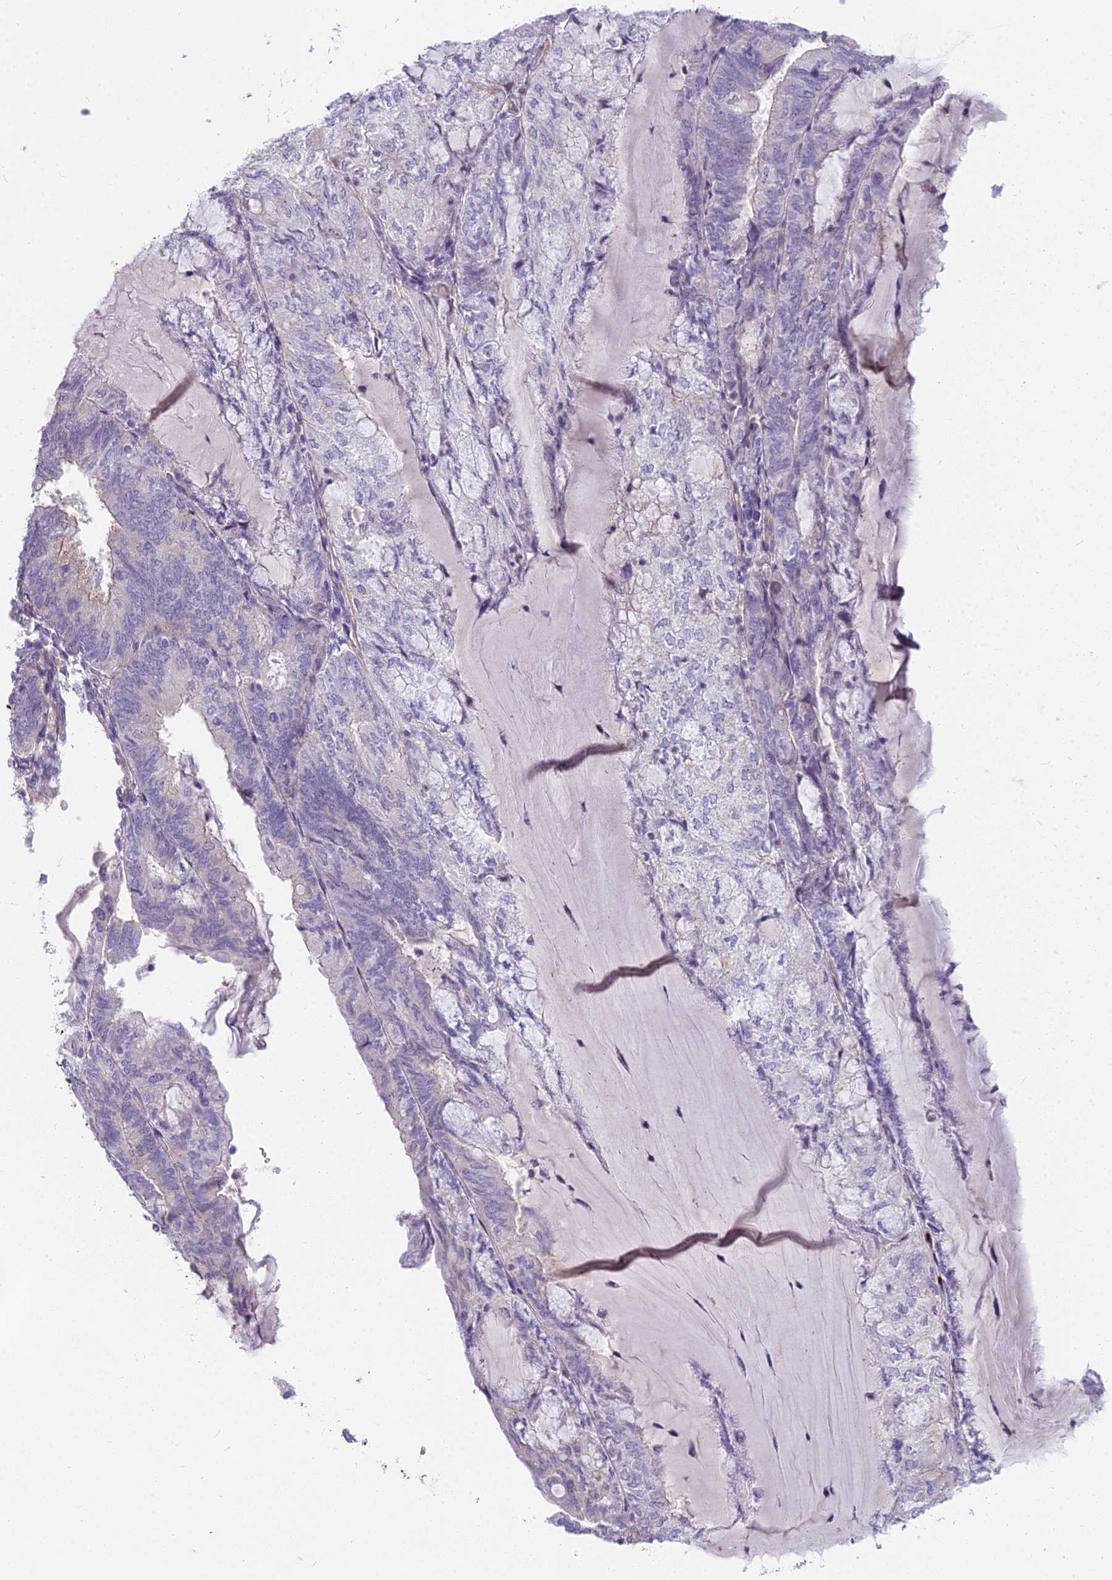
{"staining": {"intensity": "weak", "quantity": "<25%", "location": "cytoplasmic/membranous"}, "tissue": "endometrial cancer", "cell_type": "Tumor cells", "image_type": "cancer", "snomed": [{"axis": "morphology", "description": "Adenocarcinoma, NOS"}, {"axis": "topography", "description": "Endometrium"}], "caption": "Histopathology image shows no significant protein staining in tumor cells of endometrial cancer.", "gene": "HLA-DOA", "patient": {"sex": "female", "age": 81}}